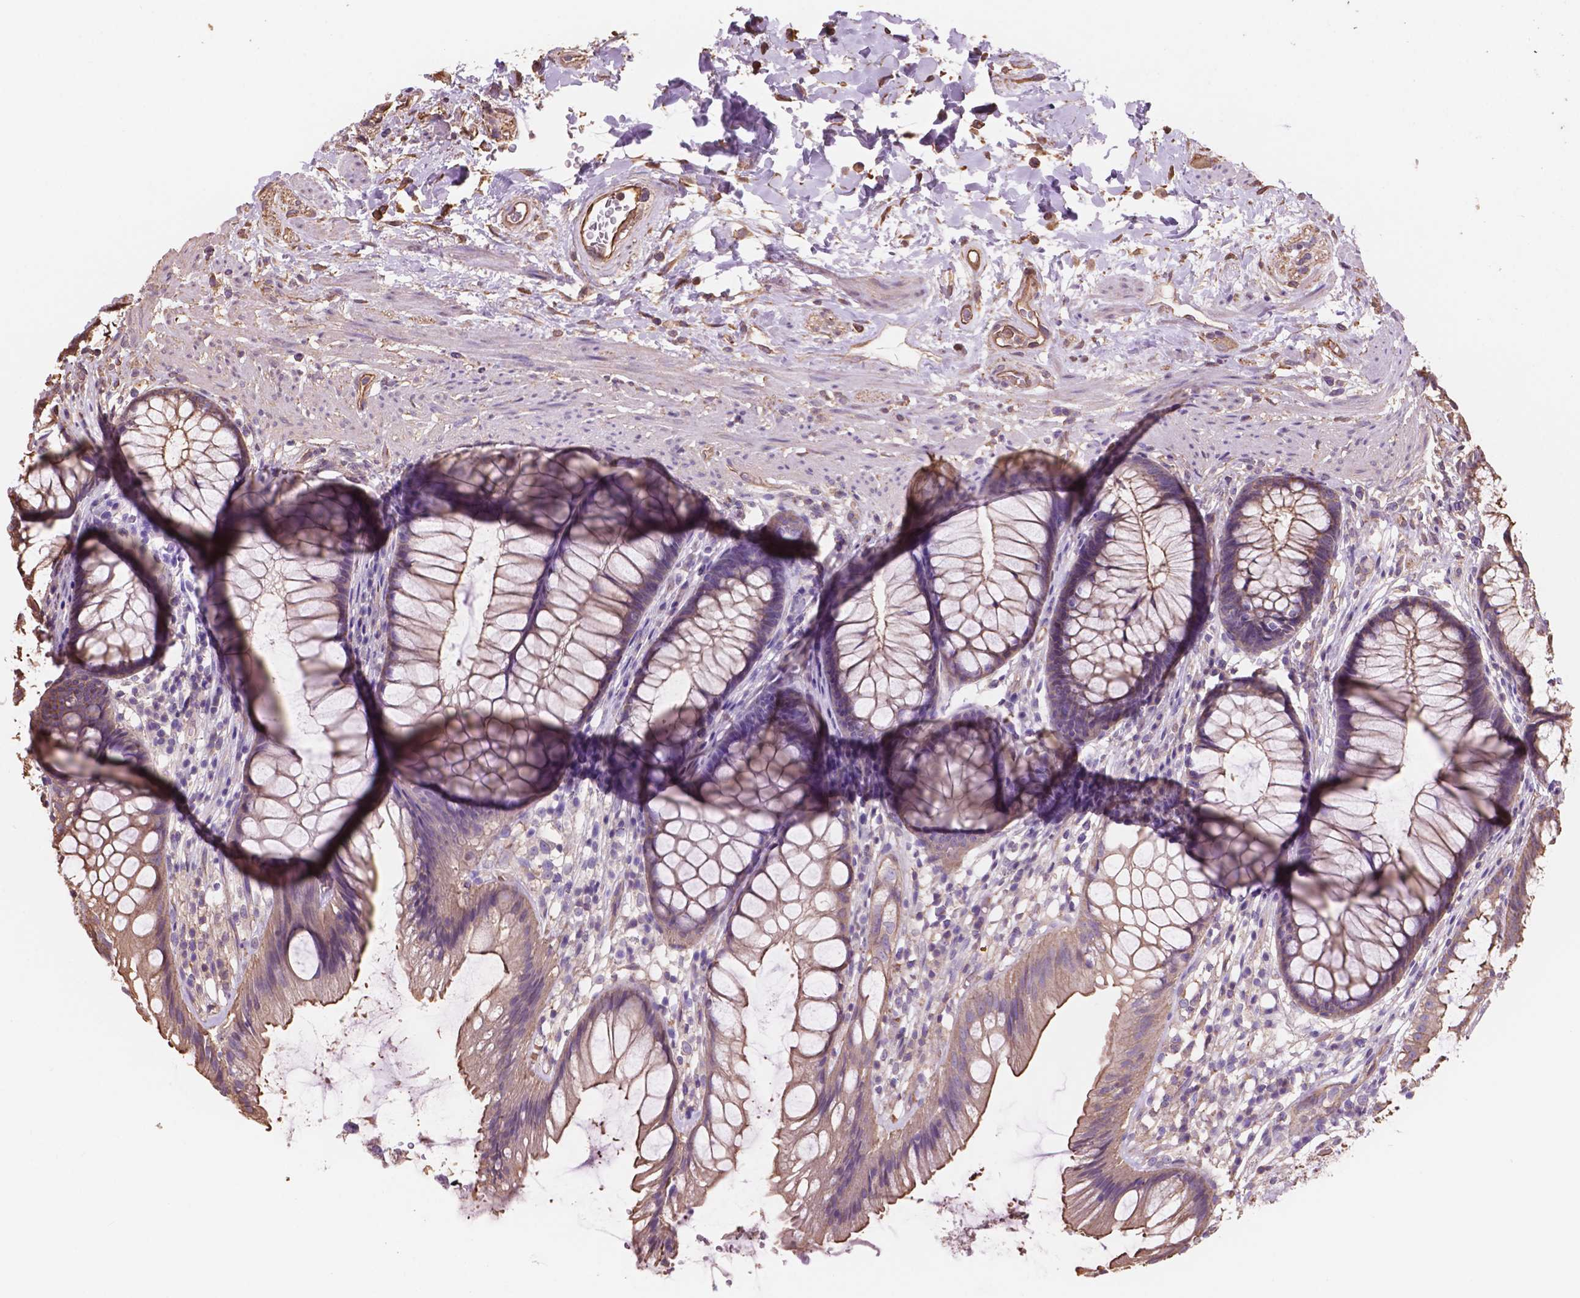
{"staining": {"intensity": "moderate", "quantity": ">75%", "location": "cytoplasmic/membranous"}, "tissue": "rectum", "cell_type": "Glandular cells", "image_type": "normal", "snomed": [{"axis": "morphology", "description": "Normal tissue, NOS"}, {"axis": "topography", "description": "Smooth muscle"}, {"axis": "topography", "description": "Rectum"}], "caption": "Immunohistochemical staining of normal human rectum exhibits >75% levels of moderate cytoplasmic/membranous protein positivity in about >75% of glandular cells.", "gene": "NIPA2", "patient": {"sex": "male", "age": 53}}